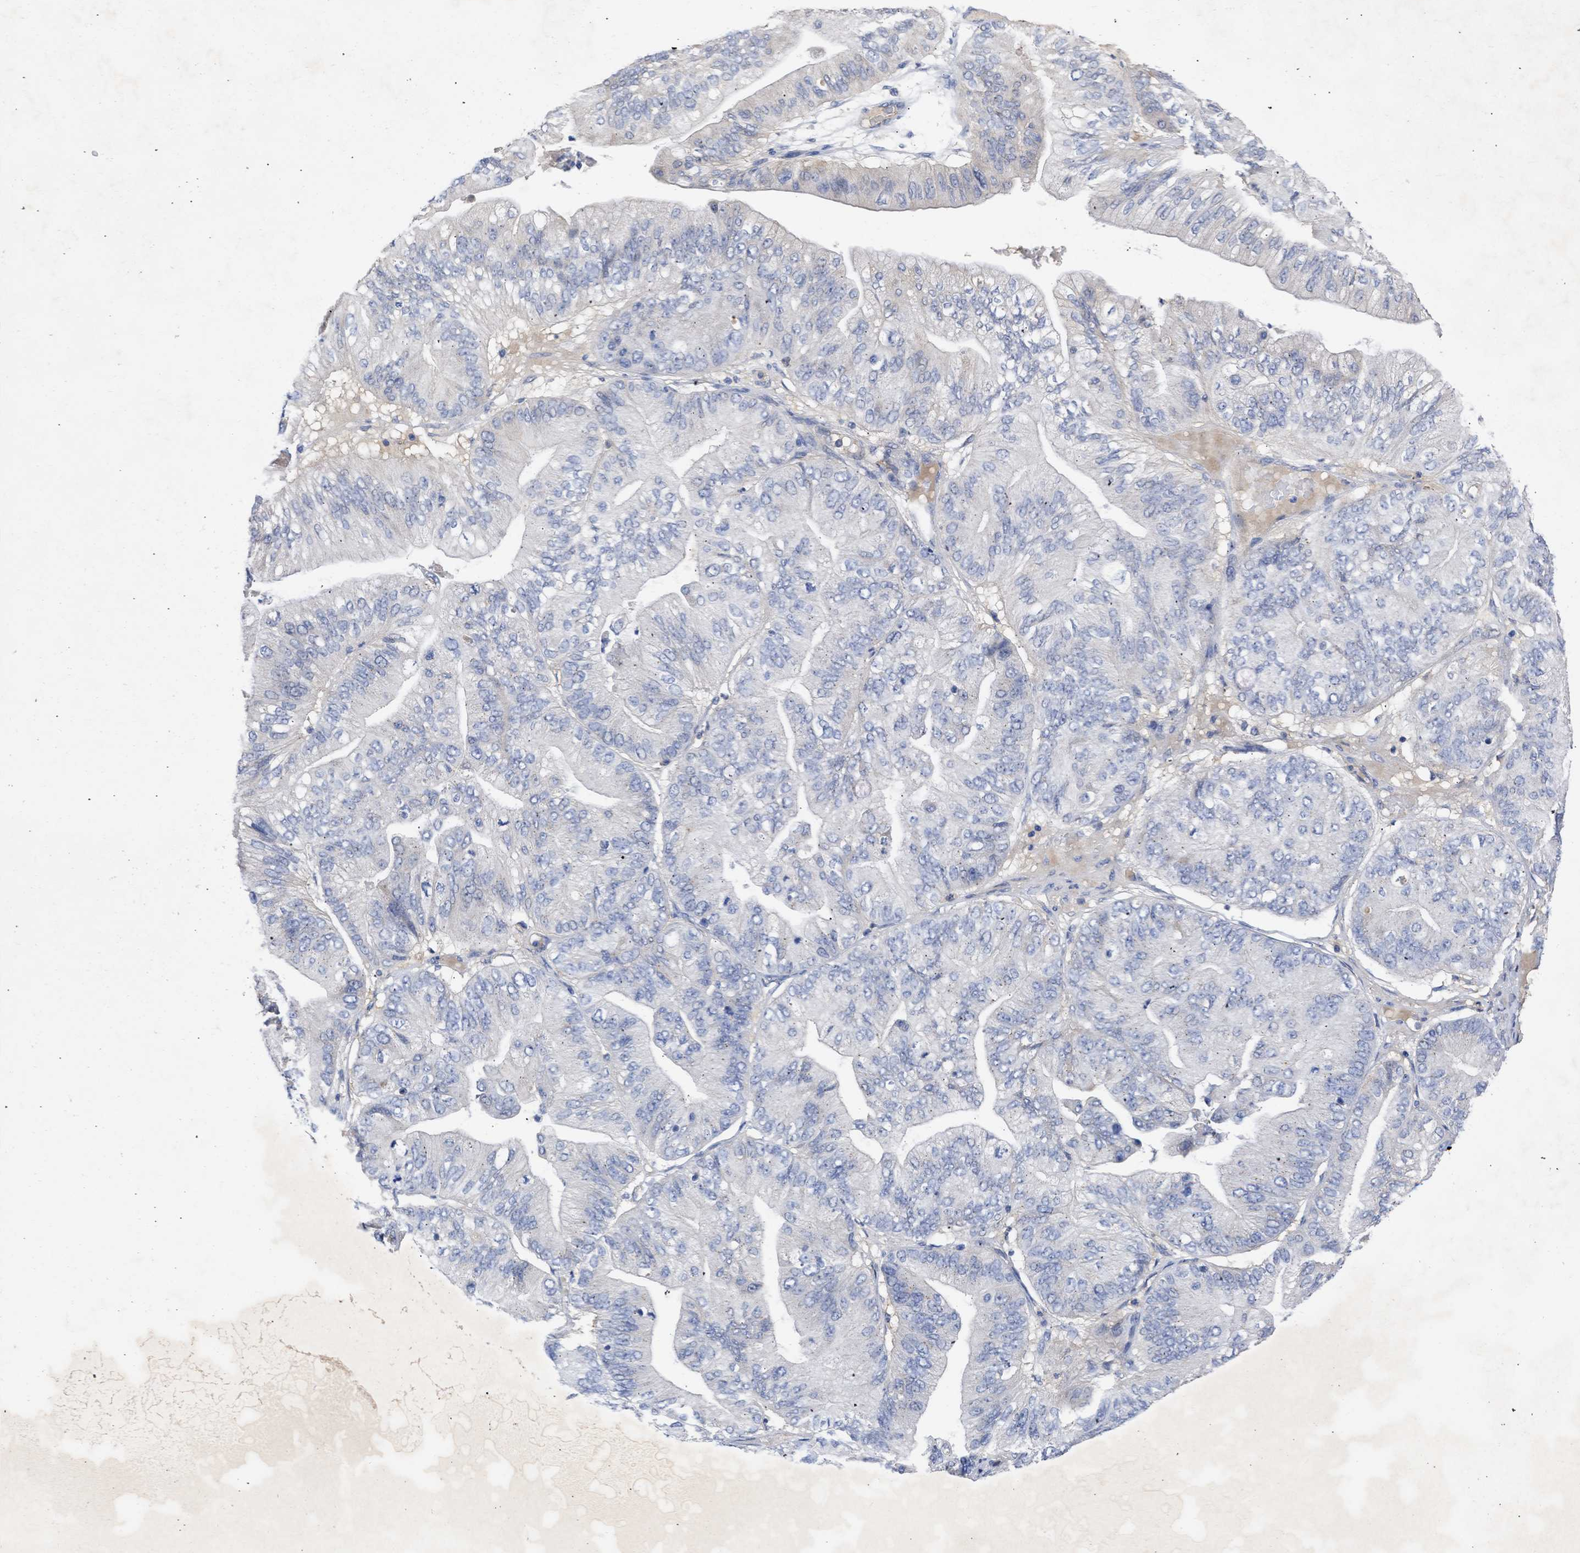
{"staining": {"intensity": "negative", "quantity": "none", "location": "none"}, "tissue": "ovarian cancer", "cell_type": "Tumor cells", "image_type": "cancer", "snomed": [{"axis": "morphology", "description": "Cystadenocarcinoma, mucinous, NOS"}, {"axis": "topography", "description": "Ovary"}], "caption": "A histopathology image of human ovarian cancer is negative for staining in tumor cells.", "gene": "ARHGEF4", "patient": {"sex": "female", "age": 61}}